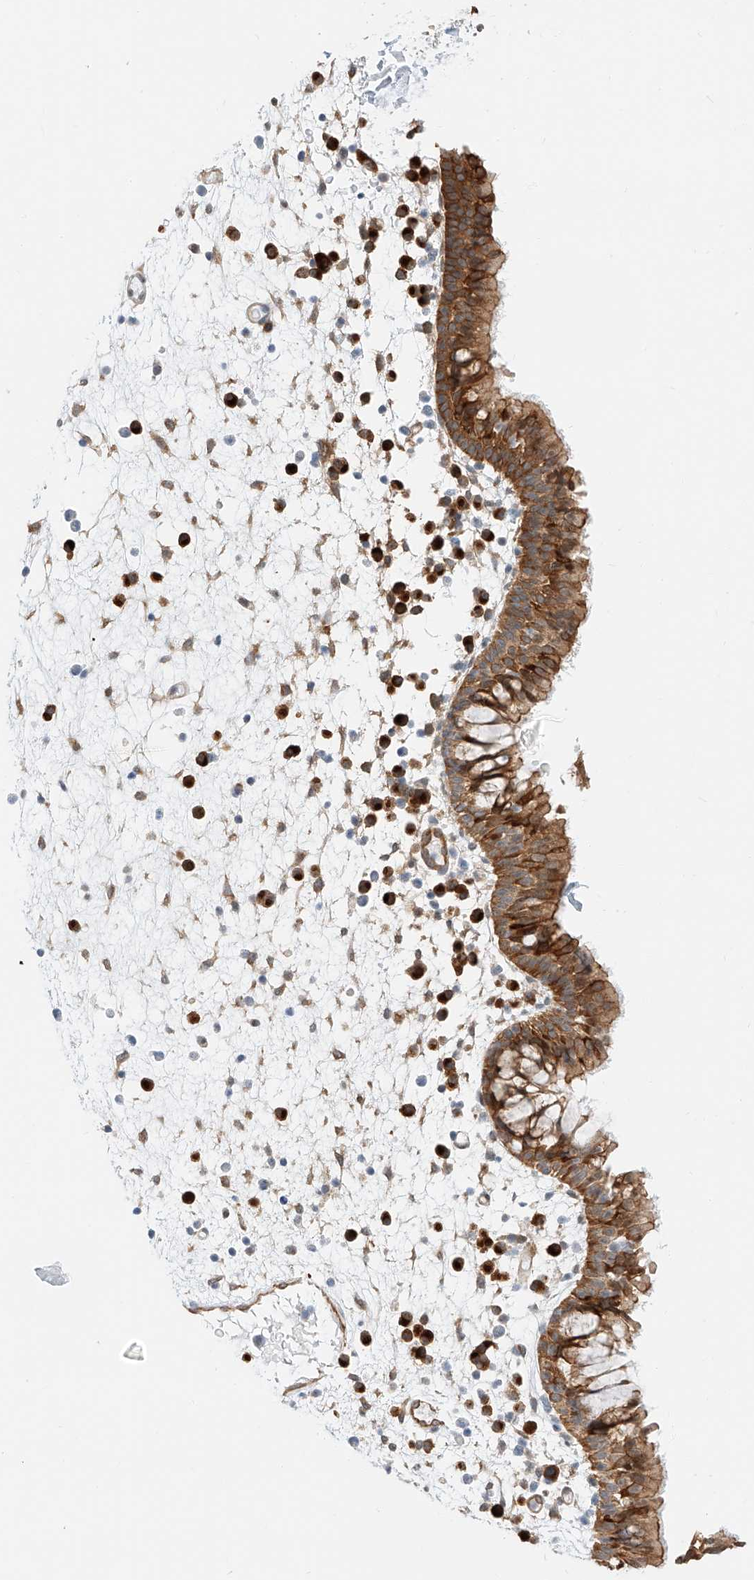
{"staining": {"intensity": "strong", "quantity": ">75%", "location": "cytoplasmic/membranous"}, "tissue": "nasopharynx", "cell_type": "Respiratory epithelial cells", "image_type": "normal", "snomed": [{"axis": "morphology", "description": "Normal tissue, NOS"}, {"axis": "morphology", "description": "Inflammation, NOS"}, {"axis": "morphology", "description": "Malignant melanoma, Metastatic site"}, {"axis": "topography", "description": "Nasopharynx"}], "caption": "Nasopharynx stained with DAB immunohistochemistry (IHC) displays high levels of strong cytoplasmic/membranous expression in about >75% of respiratory epithelial cells.", "gene": "CARMIL1", "patient": {"sex": "male", "age": 70}}